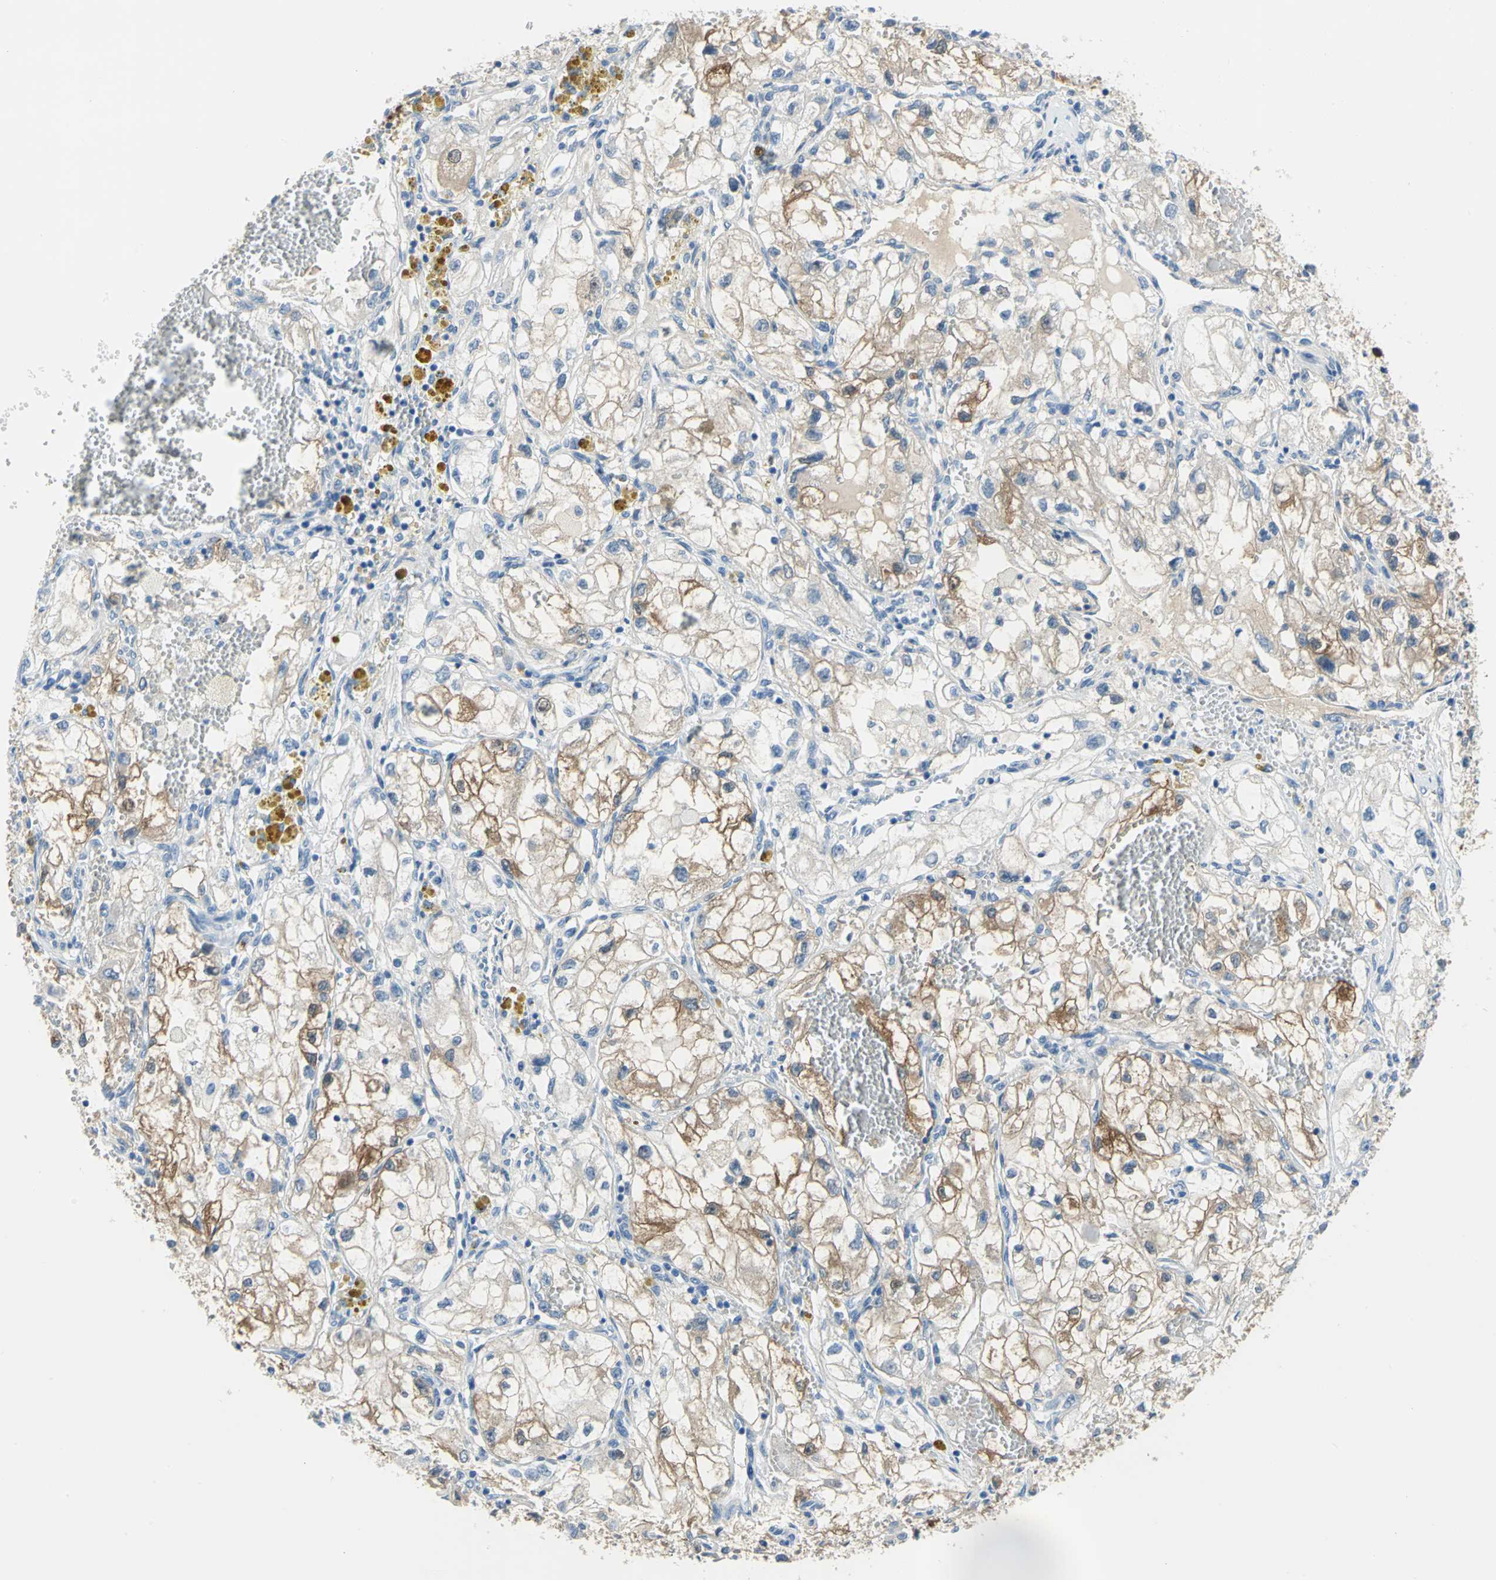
{"staining": {"intensity": "strong", "quantity": ">75%", "location": "cytoplasmic/membranous"}, "tissue": "renal cancer", "cell_type": "Tumor cells", "image_type": "cancer", "snomed": [{"axis": "morphology", "description": "Adenocarcinoma, NOS"}, {"axis": "topography", "description": "Kidney"}], "caption": "Immunohistochemical staining of human adenocarcinoma (renal) exhibits high levels of strong cytoplasmic/membranous protein positivity in about >75% of tumor cells. The protein is stained brown, and the nuclei are stained in blue (DAB (3,3'-diaminobenzidine) IHC with brightfield microscopy, high magnification).", "gene": "PKLR", "patient": {"sex": "female", "age": 70}}